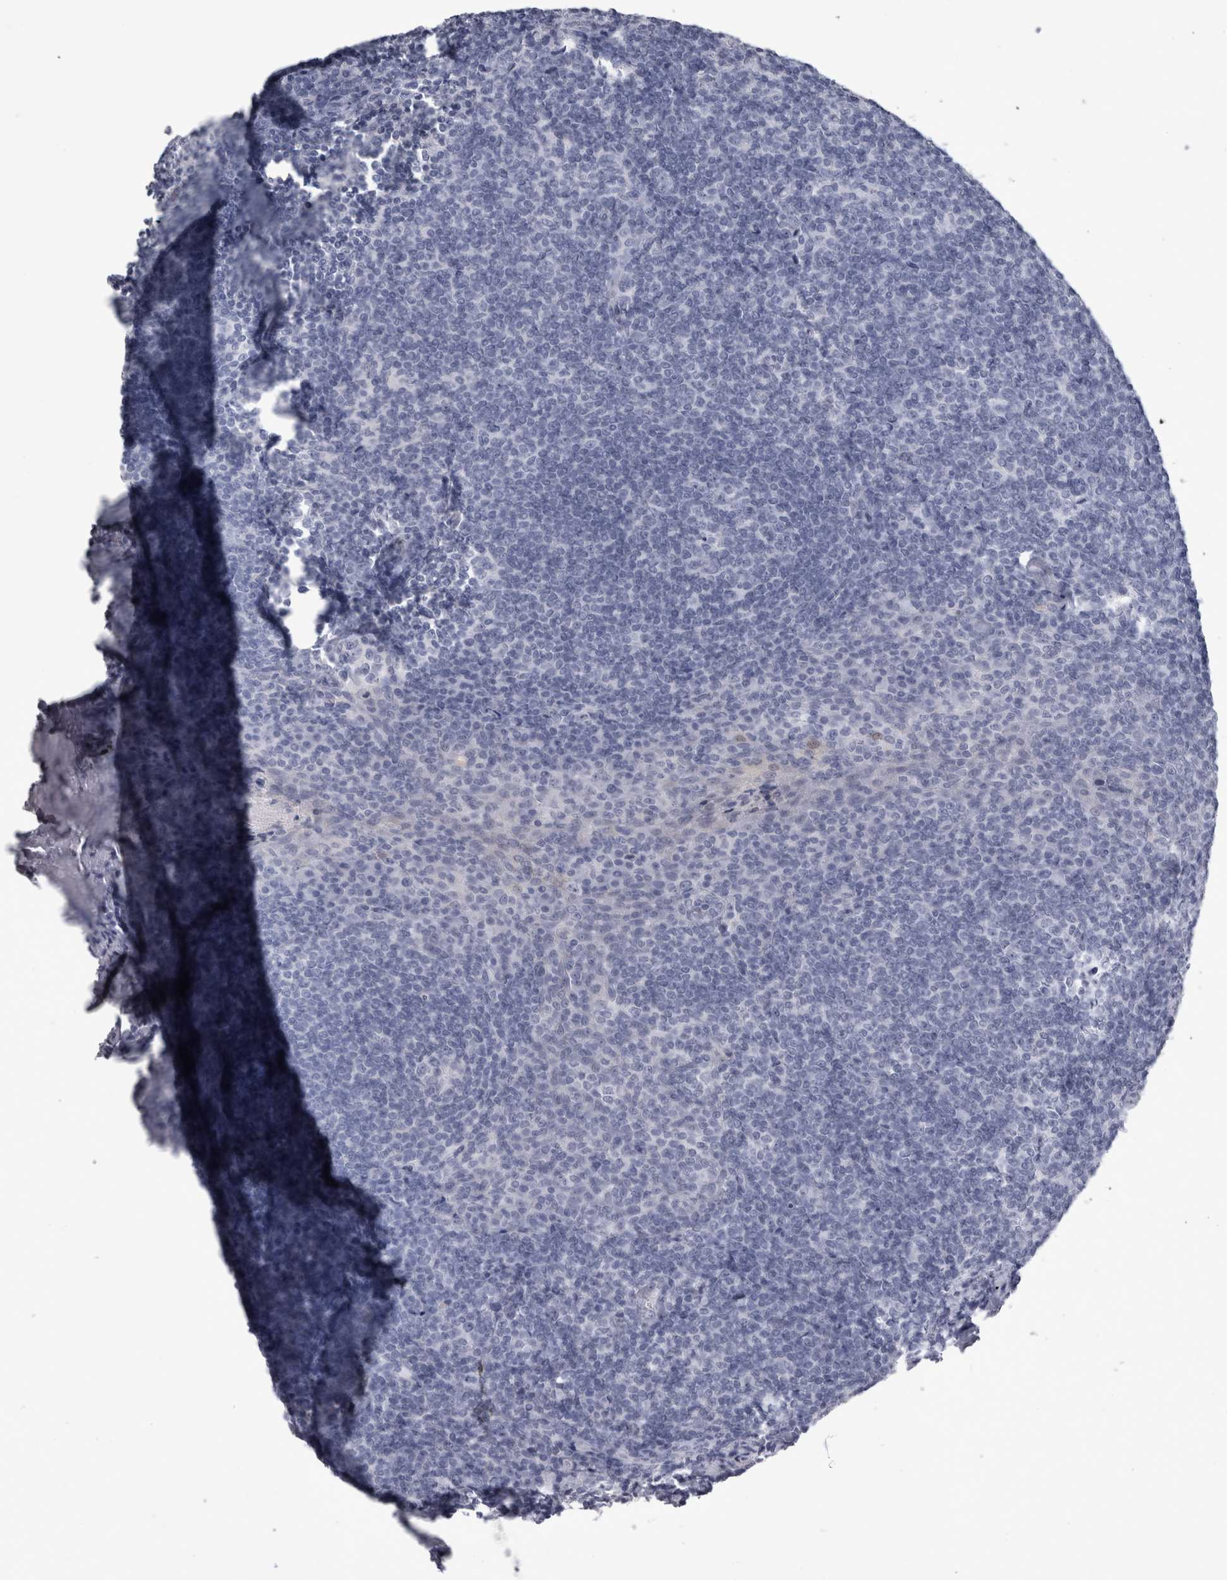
{"staining": {"intensity": "negative", "quantity": "none", "location": "none"}, "tissue": "tonsil", "cell_type": "Germinal center cells", "image_type": "normal", "snomed": [{"axis": "morphology", "description": "Normal tissue, NOS"}, {"axis": "topography", "description": "Tonsil"}], "caption": "Protein analysis of normal tonsil demonstrates no significant expression in germinal center cells. Nuclei are stained in blue.", "gene": "ALDH8A1", "patient": {"sex": "male", "age": 37}}